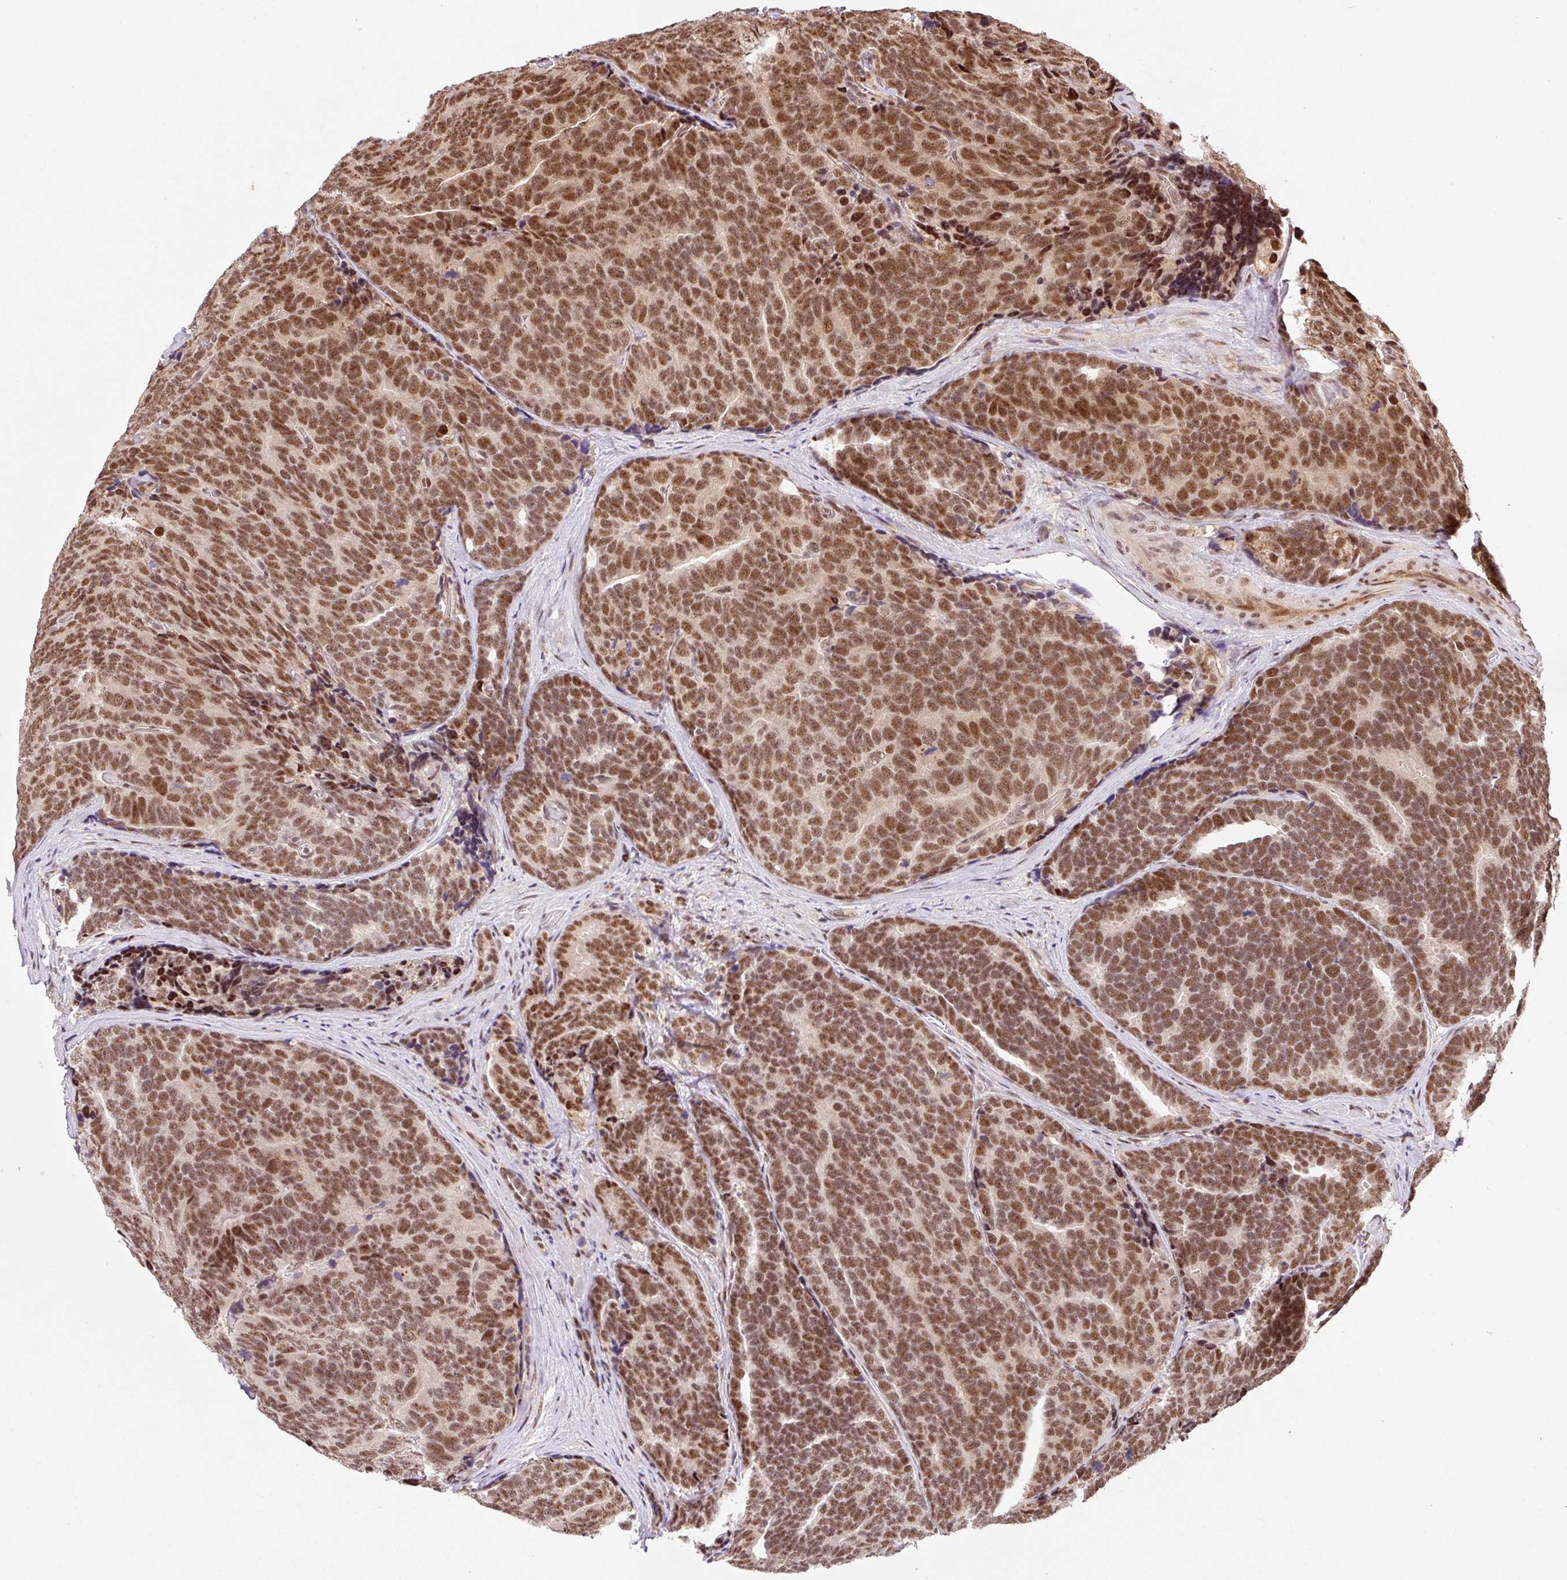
{"staining": {"intensity": "strong", "quantity": ">75%", "location": "nuclear"}, "tissue": "prostate cancer", "cell_type": "Tumor cells", "image_type": "cancer", "snomed": [{"axis": "morphology", "description": "Adenocarcinoma, Low grade"}, {"axis": "topography", "description": "Prostate"}], "caption": "Protein expression analysis of human low-grade adenocarcinoma (prostate) reveals strong nuclear staining in approximately >75% of tumor cells.", "gene": "INTS8", "patient": {"sex": "male", "age": 62}}